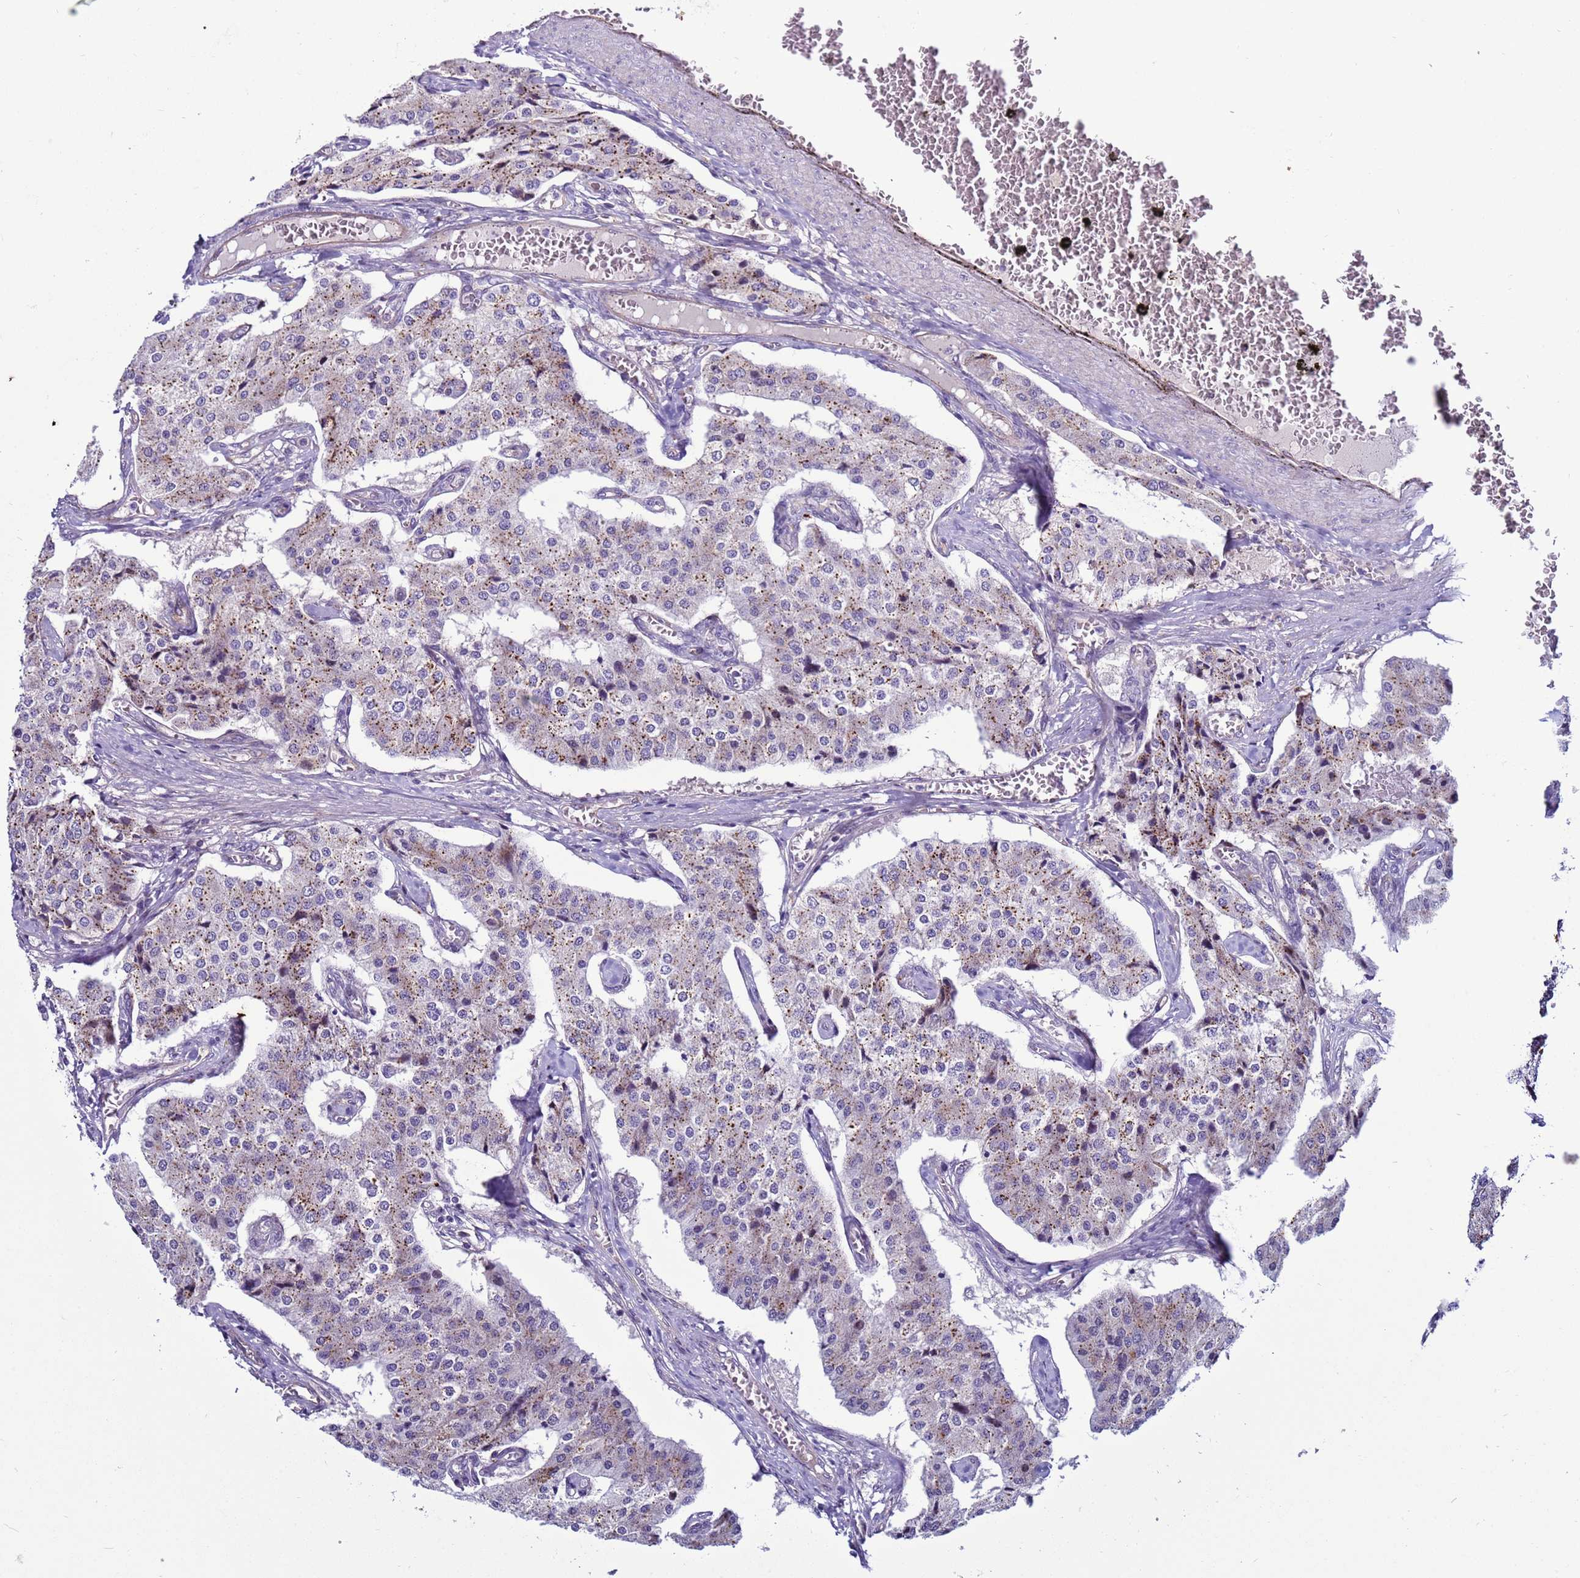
{"staining": {"intensity": "moderate", "quantity": "25%-75%", "location": "cytoplasmic/membranous"}, "tissue": "carcinoid", "cell_type": "Tumor cells", "image_type": "cancer", "snomed": [{"axis": "morphology", "description": "Carcinoid, malignant, NOS"}, {"axis": "topography", "description": "Colon"}], "caption": "Protein analysis of malignant carcinoid tissue demonstrates moderate cytoplasmic/membranous expression in approximately 25%-75% of tumor cells.", "gene": "NAT2", "patient": {"sex": "female", "age": 52}}